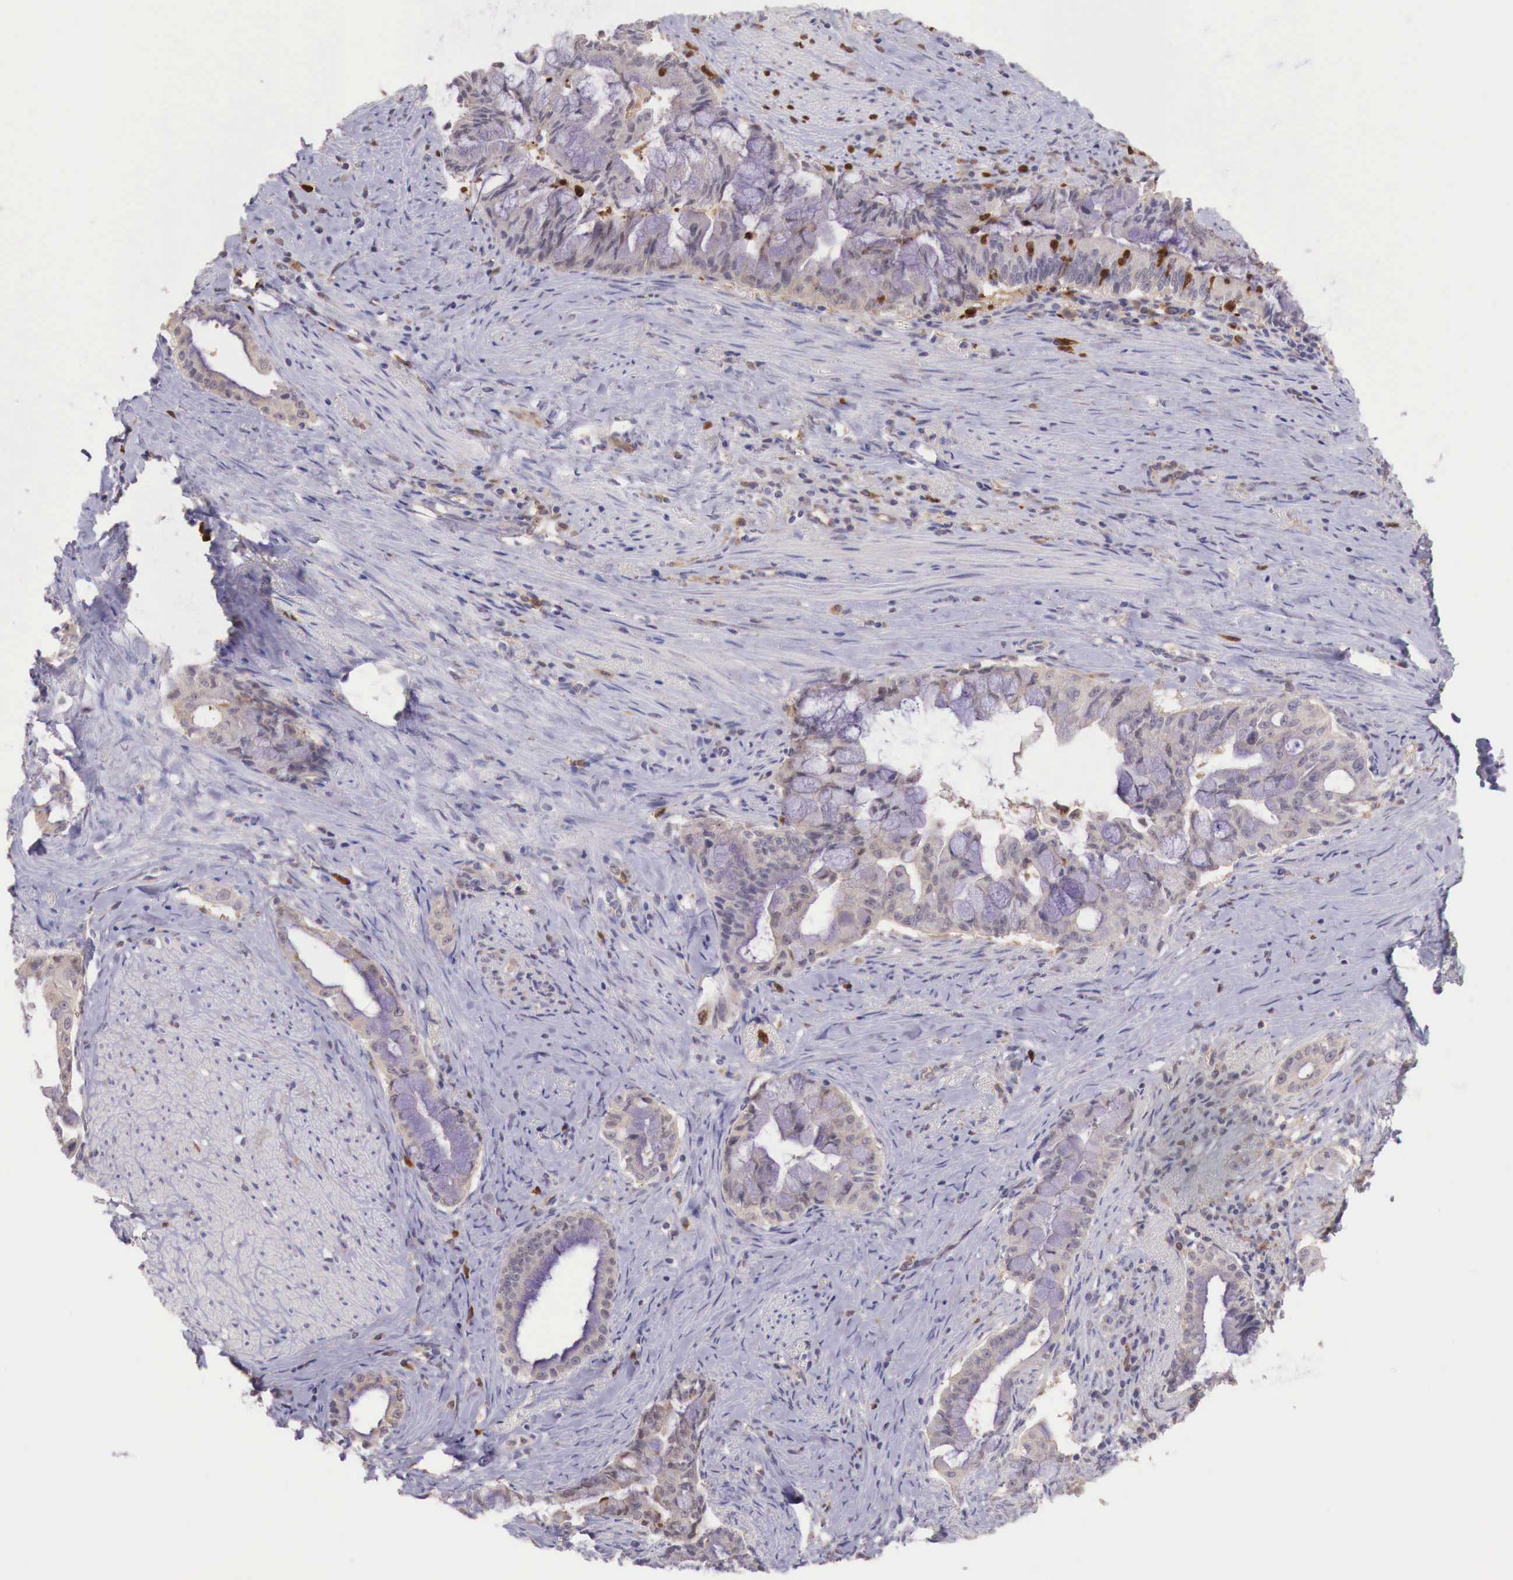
{"staining": {"intensity": "weak", "quantity": ">75%", "location": "cytoplasmic/membranous"}, "tissue": "pancreatic cancer", "cell_type": "Tumor cells", "image_type": "cancer", "snomed": [{"axis": "morphology", "description": "Adenocarcinoma, NOS"}, {"axis": "topography", "description": "Pancreas"}], "caption": "IHC histopathology image of neoplastic tissue: pancreatic adenocarcinoma stained using immunohistochemistry reveals low levels of weak protein expression localized specifically in the cytoplasmic/membranous of tumor cells, appearing as a cytoplasmic/membranous brown color.", "gene": "GAB2", "patient": {"sex": "male", "age": 59}}